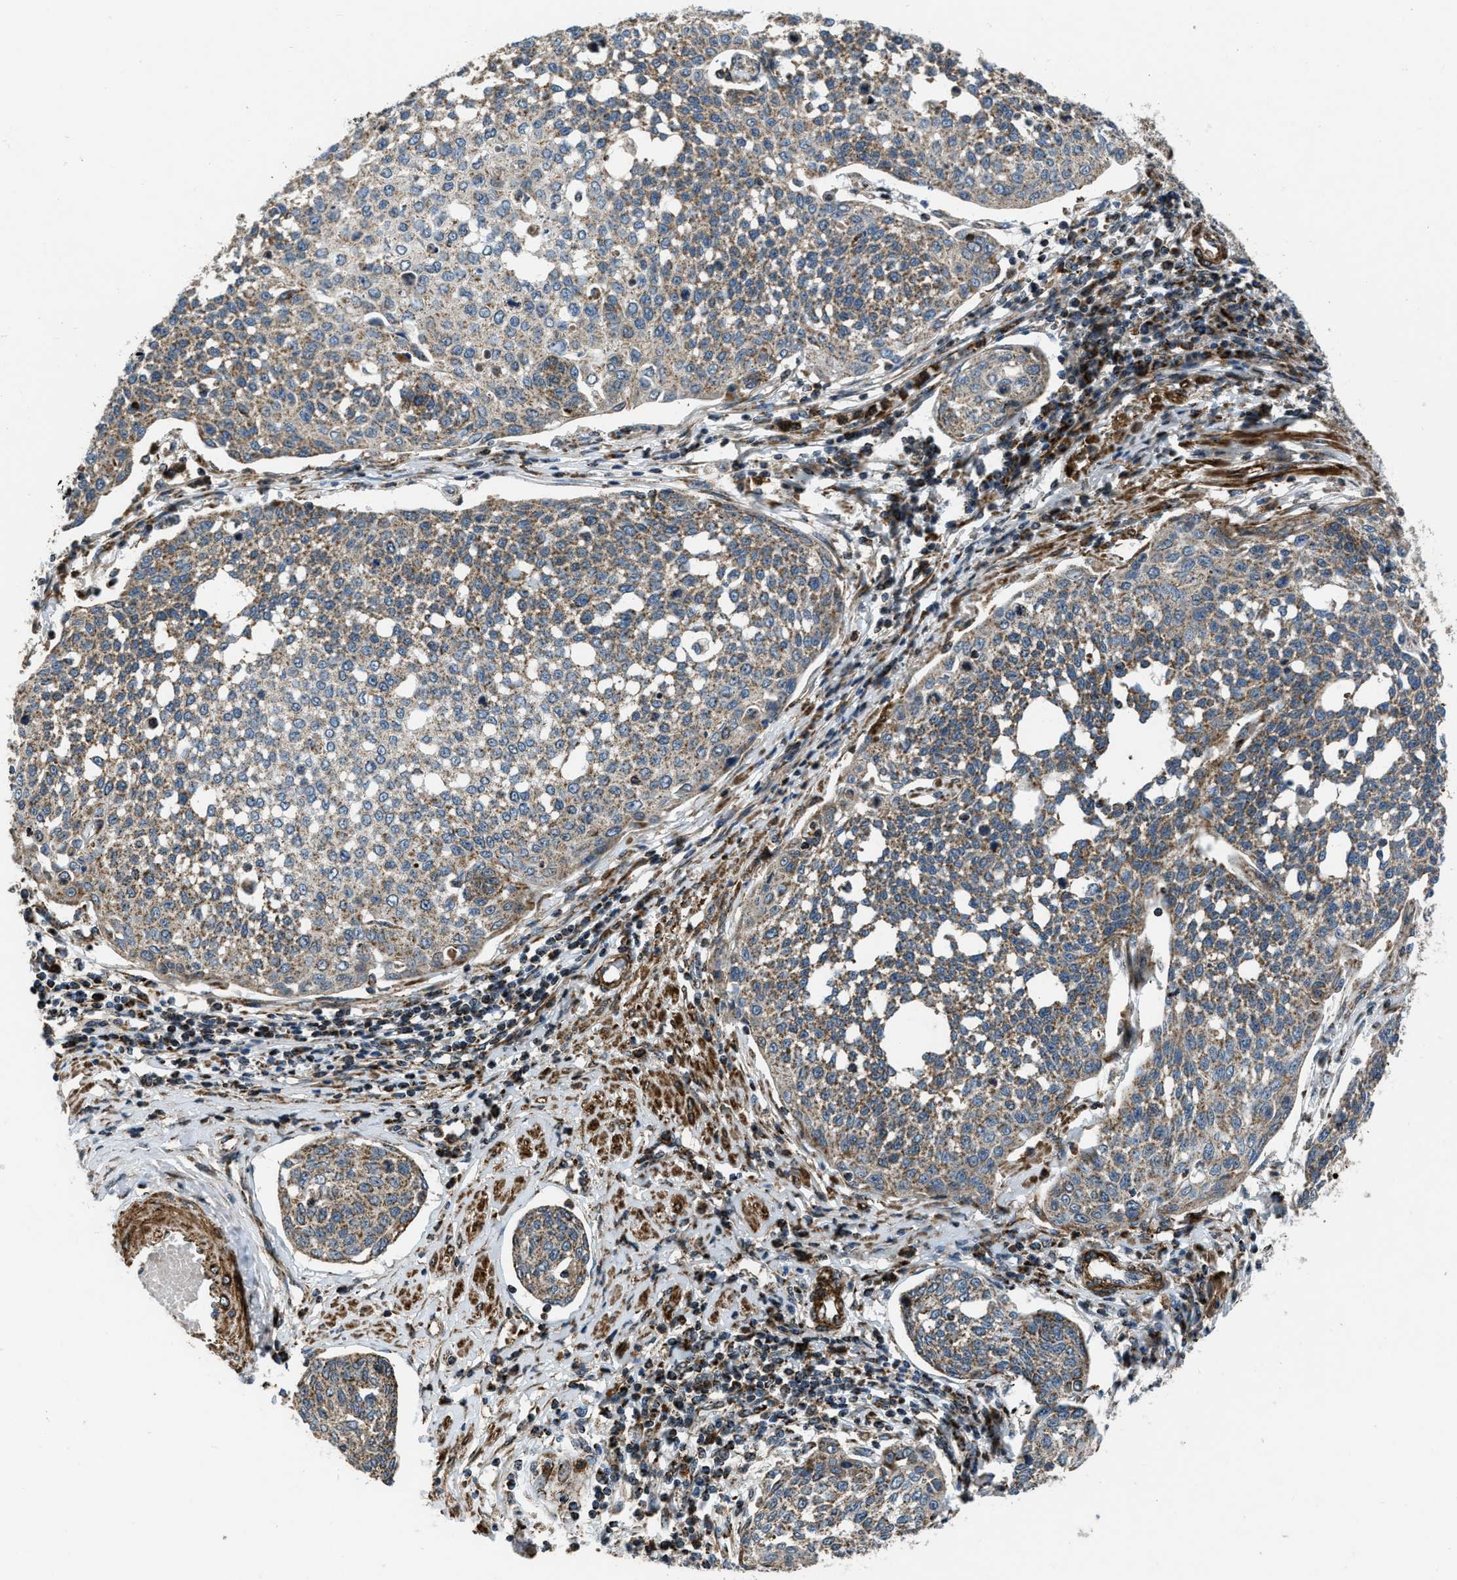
{"staining": {"intensity": "moderate", "quantity": ">75%", "location": "cytoplasmic/membranous"}, "tissue": "cervical cancer", "cell_type": "Tumor cells", "image_type": "cancer", "snomed": [{"axis": "morphology", "description": "Squamous cell carcinoma, NOS"}, {"axis": "topography", "description": "Cervix"}], "caption": "Squamous cell carcinoma (cervical) tissue exhibits moderate cytoplasmic/membranous positivity in about >75% of tumor cells", "gene": "GSDME", "patient": {"sex": "female", "age": 34}}